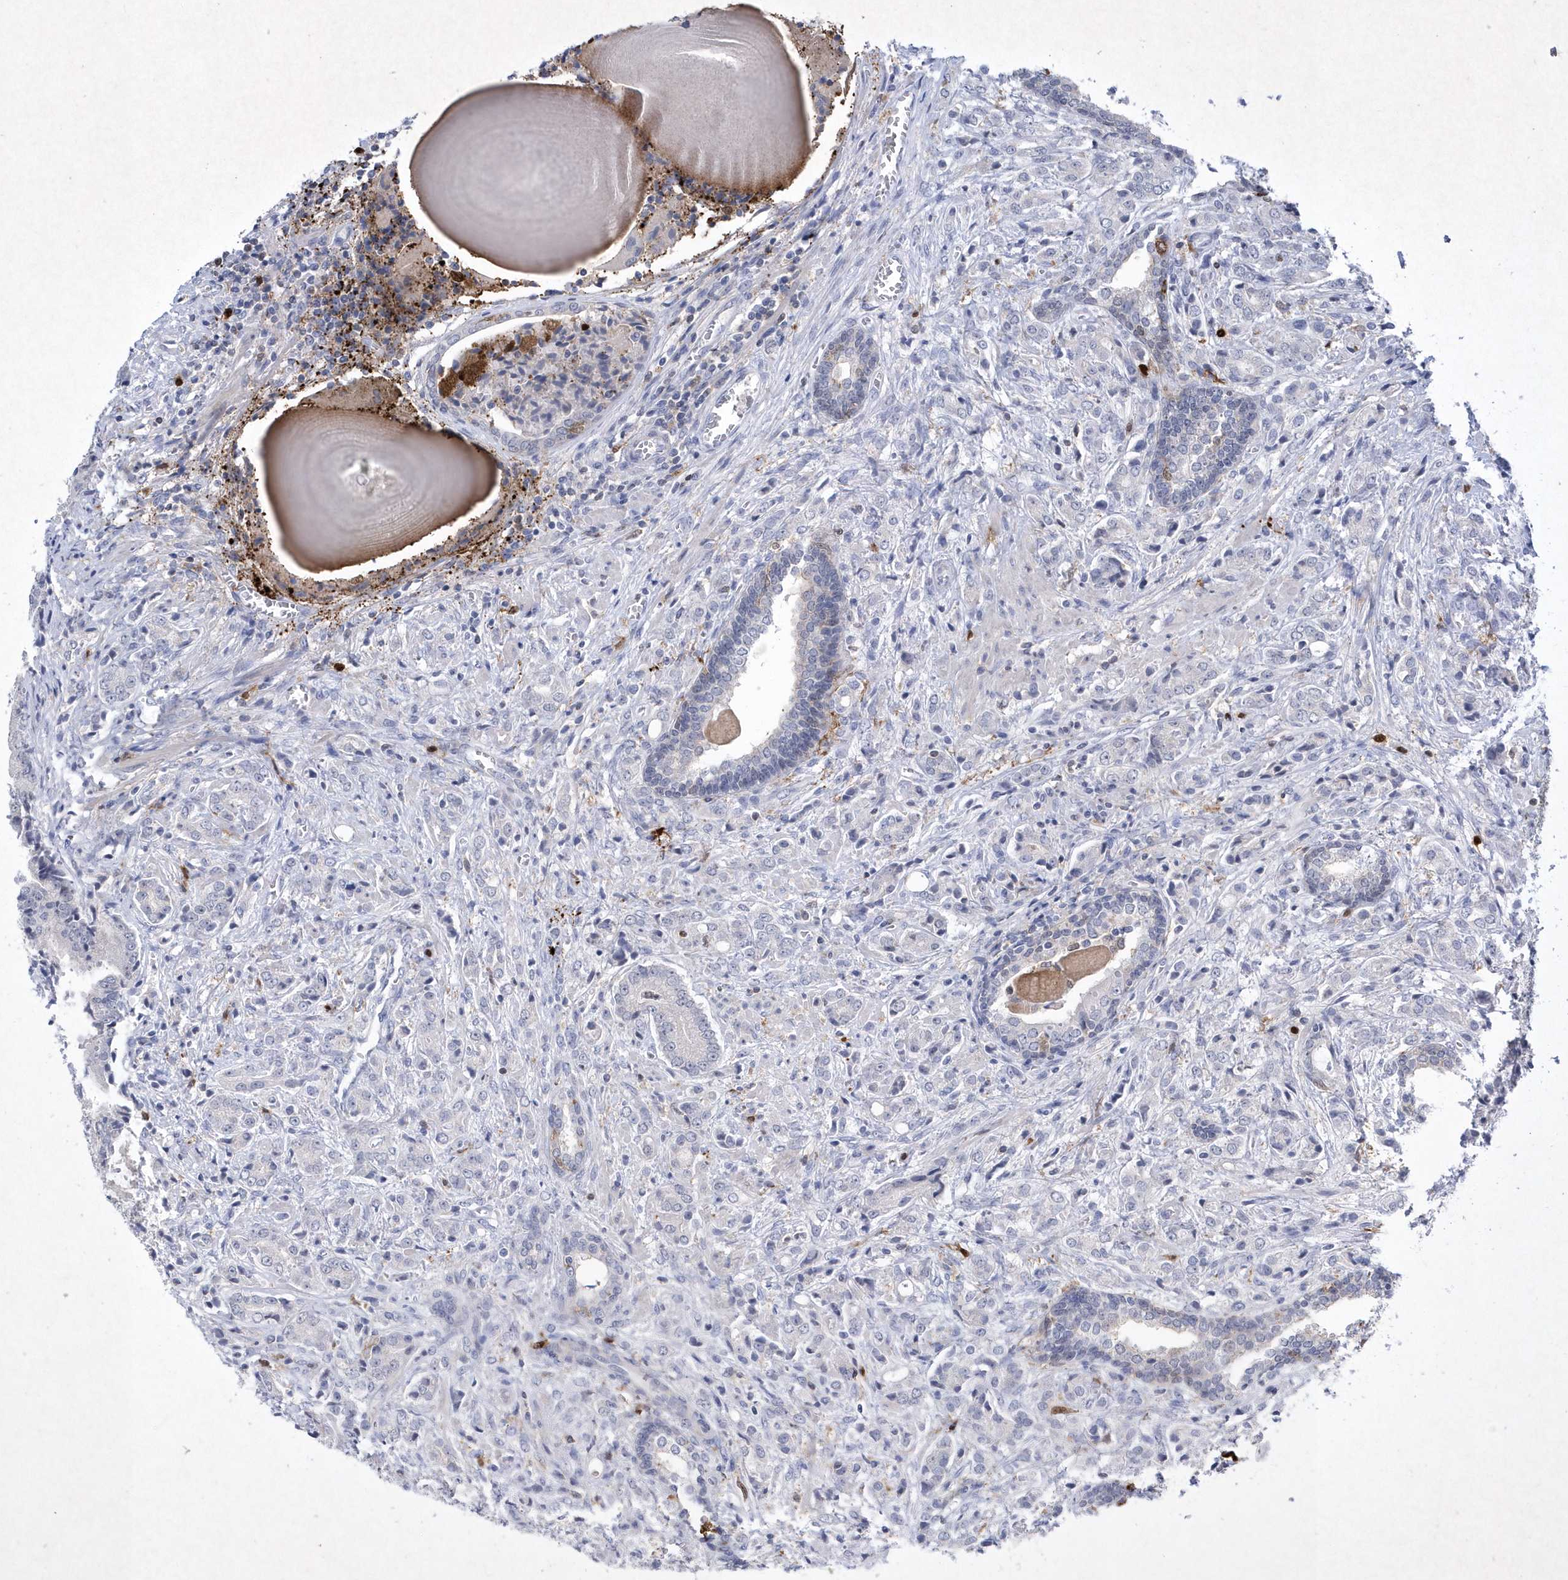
{"staining": {"intensity": "negative", "quantity": "none", "location": "none"}, "tissue": "prostate cancer", "cell_type": "Tumor cells", "image_type": "cancer", "snomed": [{"axis": "morphology", "description": "Adenocarcinoma, High grade"}, {"axis": "topography", "description": "Prostate"}], "caption": "The micrograph shows no staining of tumor cells in prostate cancer.", "gene": "BHLHA15", "patient": {"sex": "male", "age": 57}}